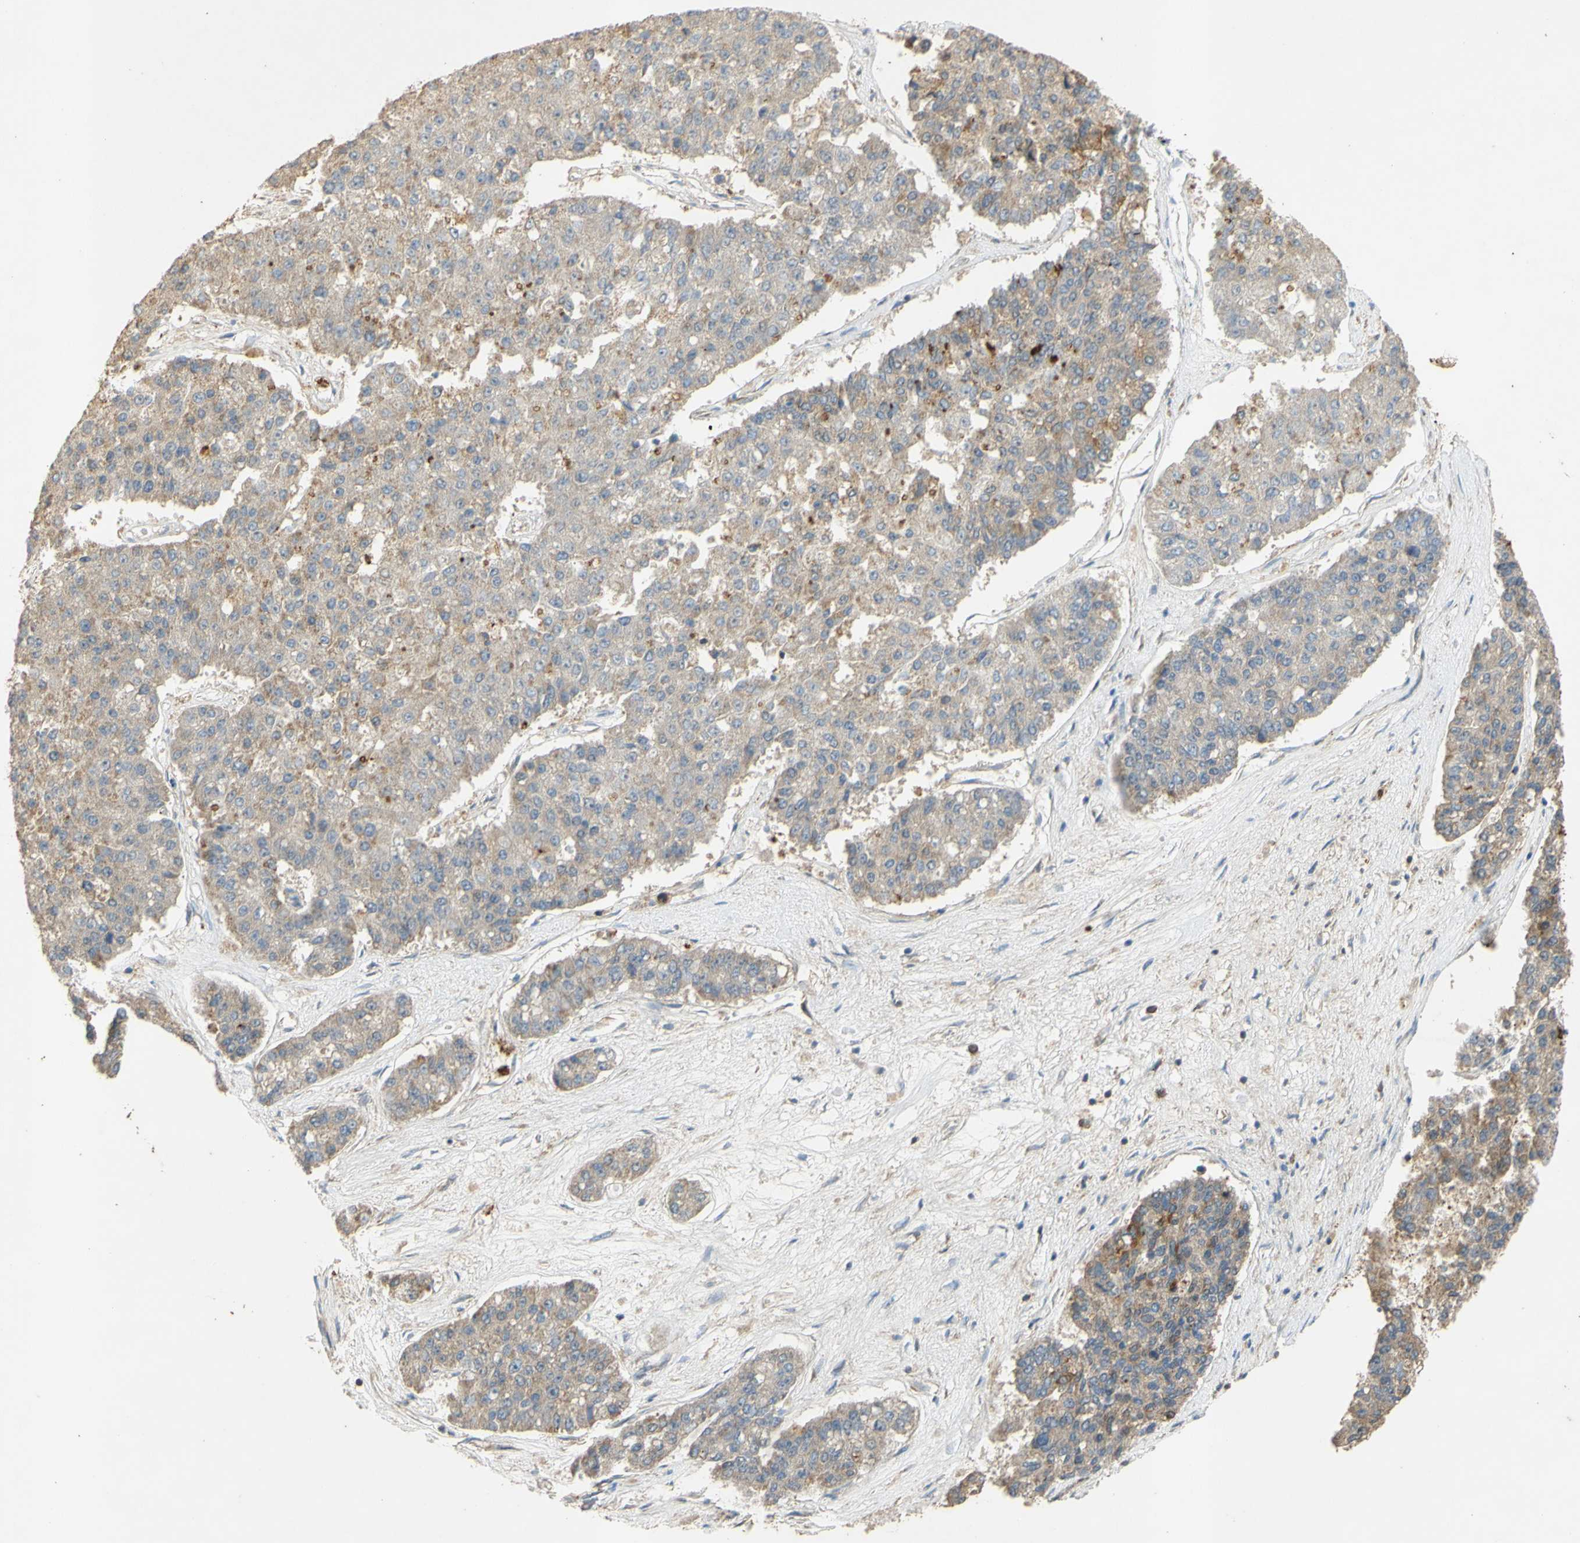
{"staining": {"intensity": "negative", "quantity": "none", "location": "none"}, "tissue": "pancreatic cancer", "cell_type": "Tumor cells", "image_type": "cancer", "snomed": [{"axis": "morphology", "description": "Adenocarcinoma, NOS"}, {"axis": "topography", "description": "Pancreas"}], "caption": "A micrograph of adenocarcinoma (pancreatic) stained for a protein exhibits no brown staining in tumor cells.", "gene": "CTTN", "patient": {"sex": "male", "age": 50}}